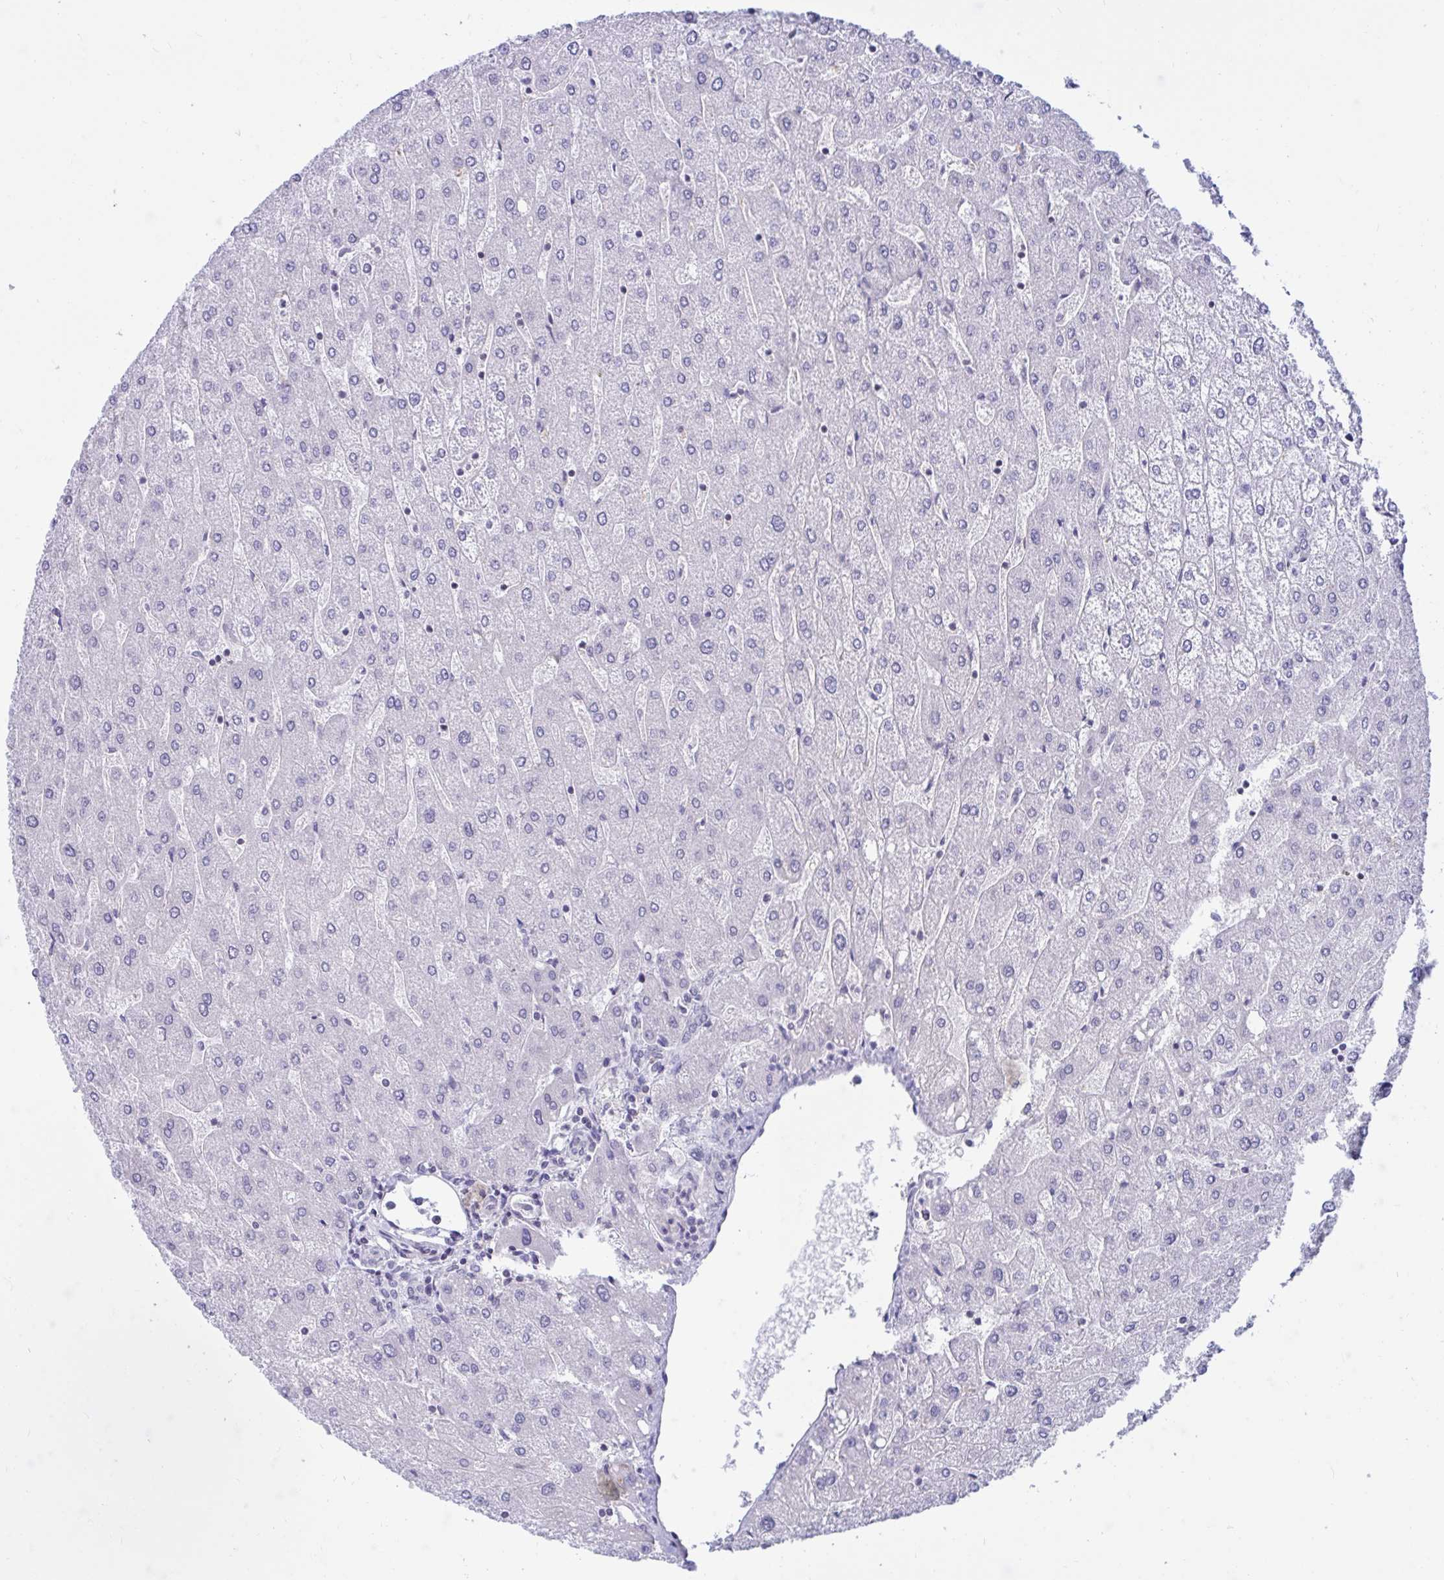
{"staining": {"intensity": "negative", "quantity": "none", "location": "none"}, "tissue": "liver", "cell_type": "Cholangiocytes", "image_type": "normal", "snomed": [{"axis": "morphology", "description": "Normal tissue, NOS"}, {"axis": "topography", "description": "Liver"}], "caption": "High power microscopy micrograph of an immunohistochemistry photomicrograph of benign liver, revealing no significant staining in cholangiocytes.", "gene": "ARPP19", "patient": {"sex": "male", "age": 67}}